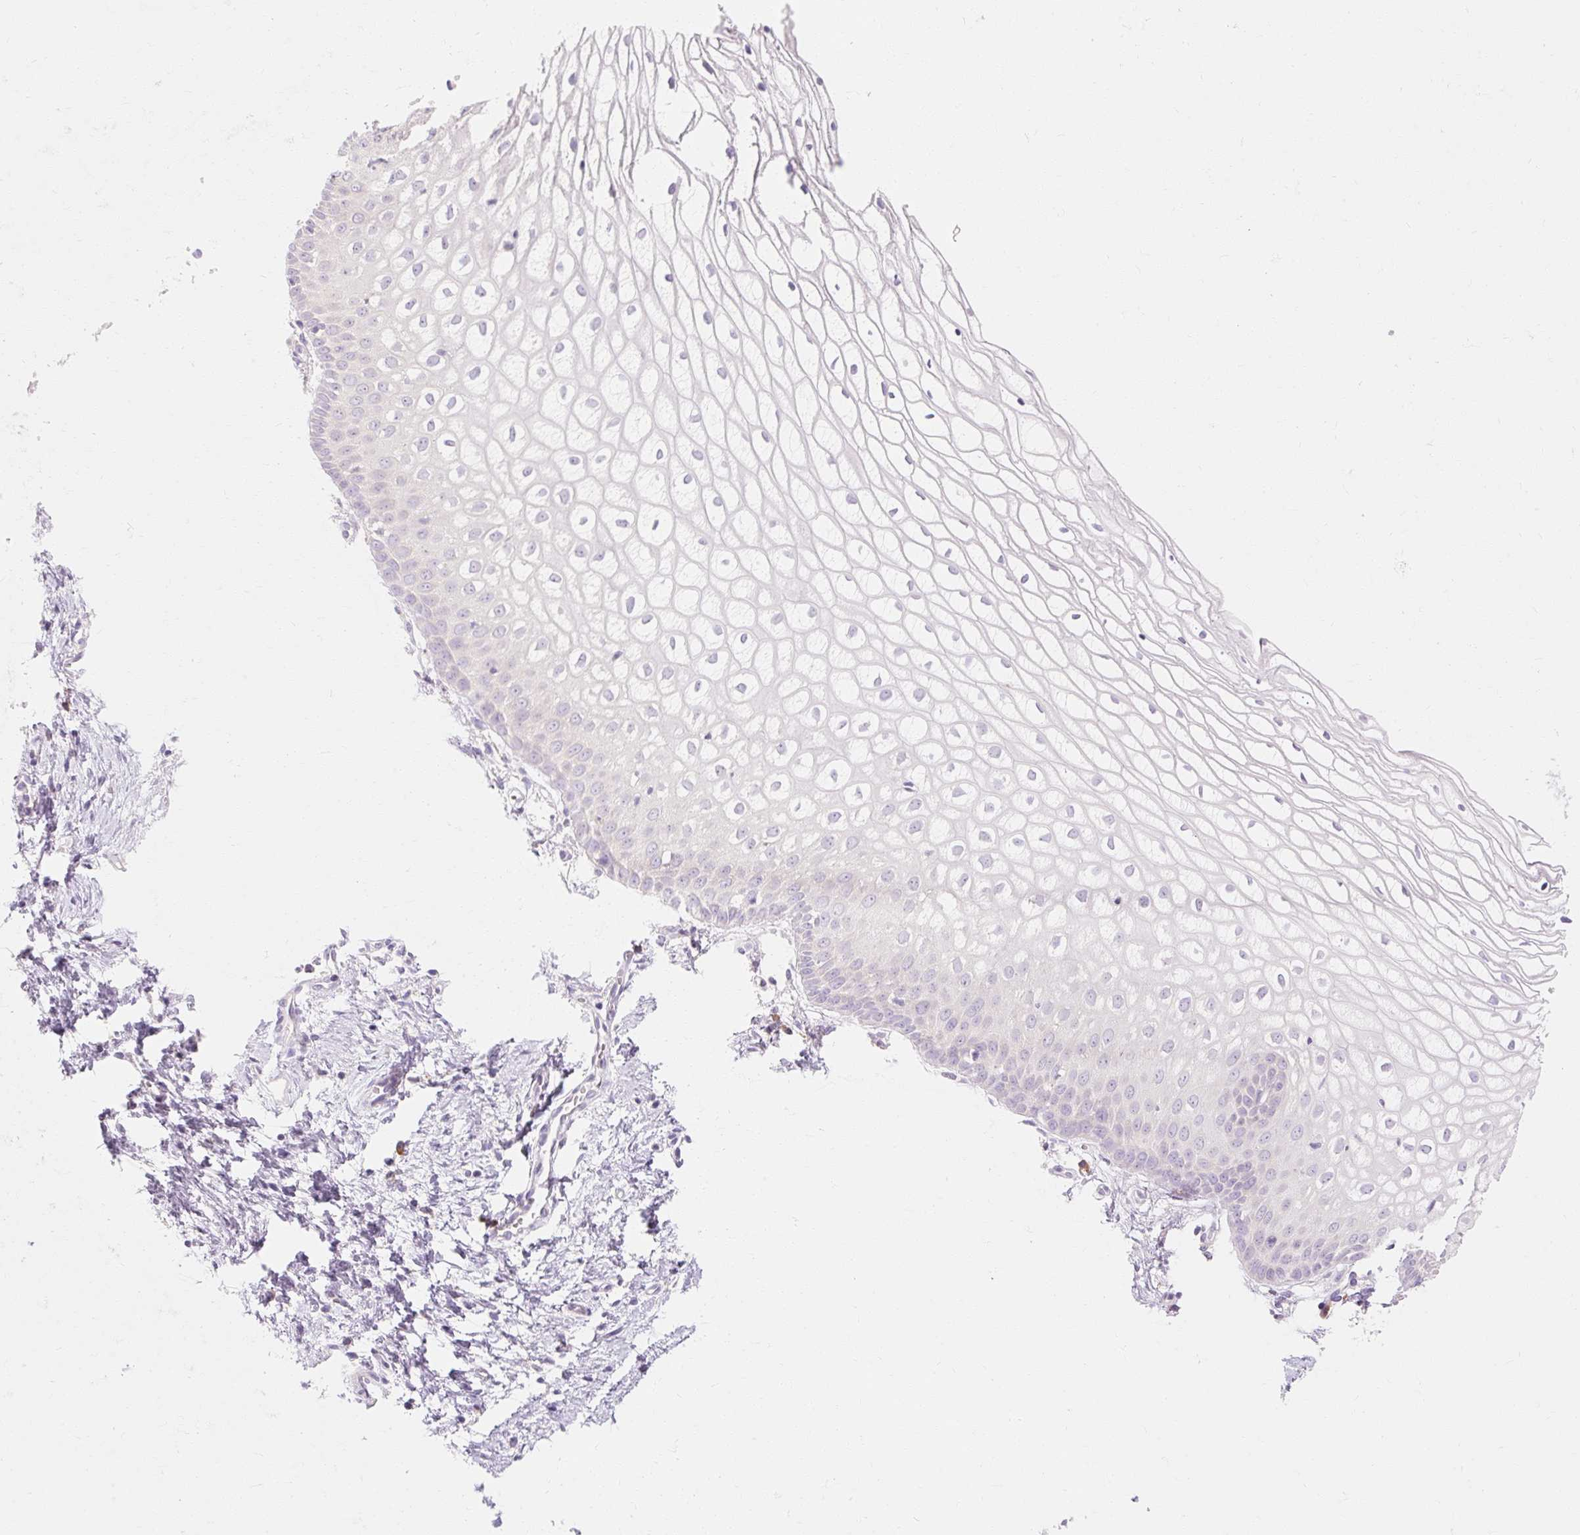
{"staining": {"intensity": "negative", "quantity": "none", "location": "none"}, "tissue": "cervix", "cell_type": "Glandular cells", "image_type": "normal", "snomed": [{"axis": "morphology", "description": "Normal tissue, NOS"}, {"axis": "topography", "description": "Cervix"}], "caption": "High power microscopy histopathology image of an immunohistochemistry (IHC) image of normal cervix, revealing no significant positivity in glandular cells.", "gene": "MYO1D", "patient": {"sex": "female", "age": 36}}